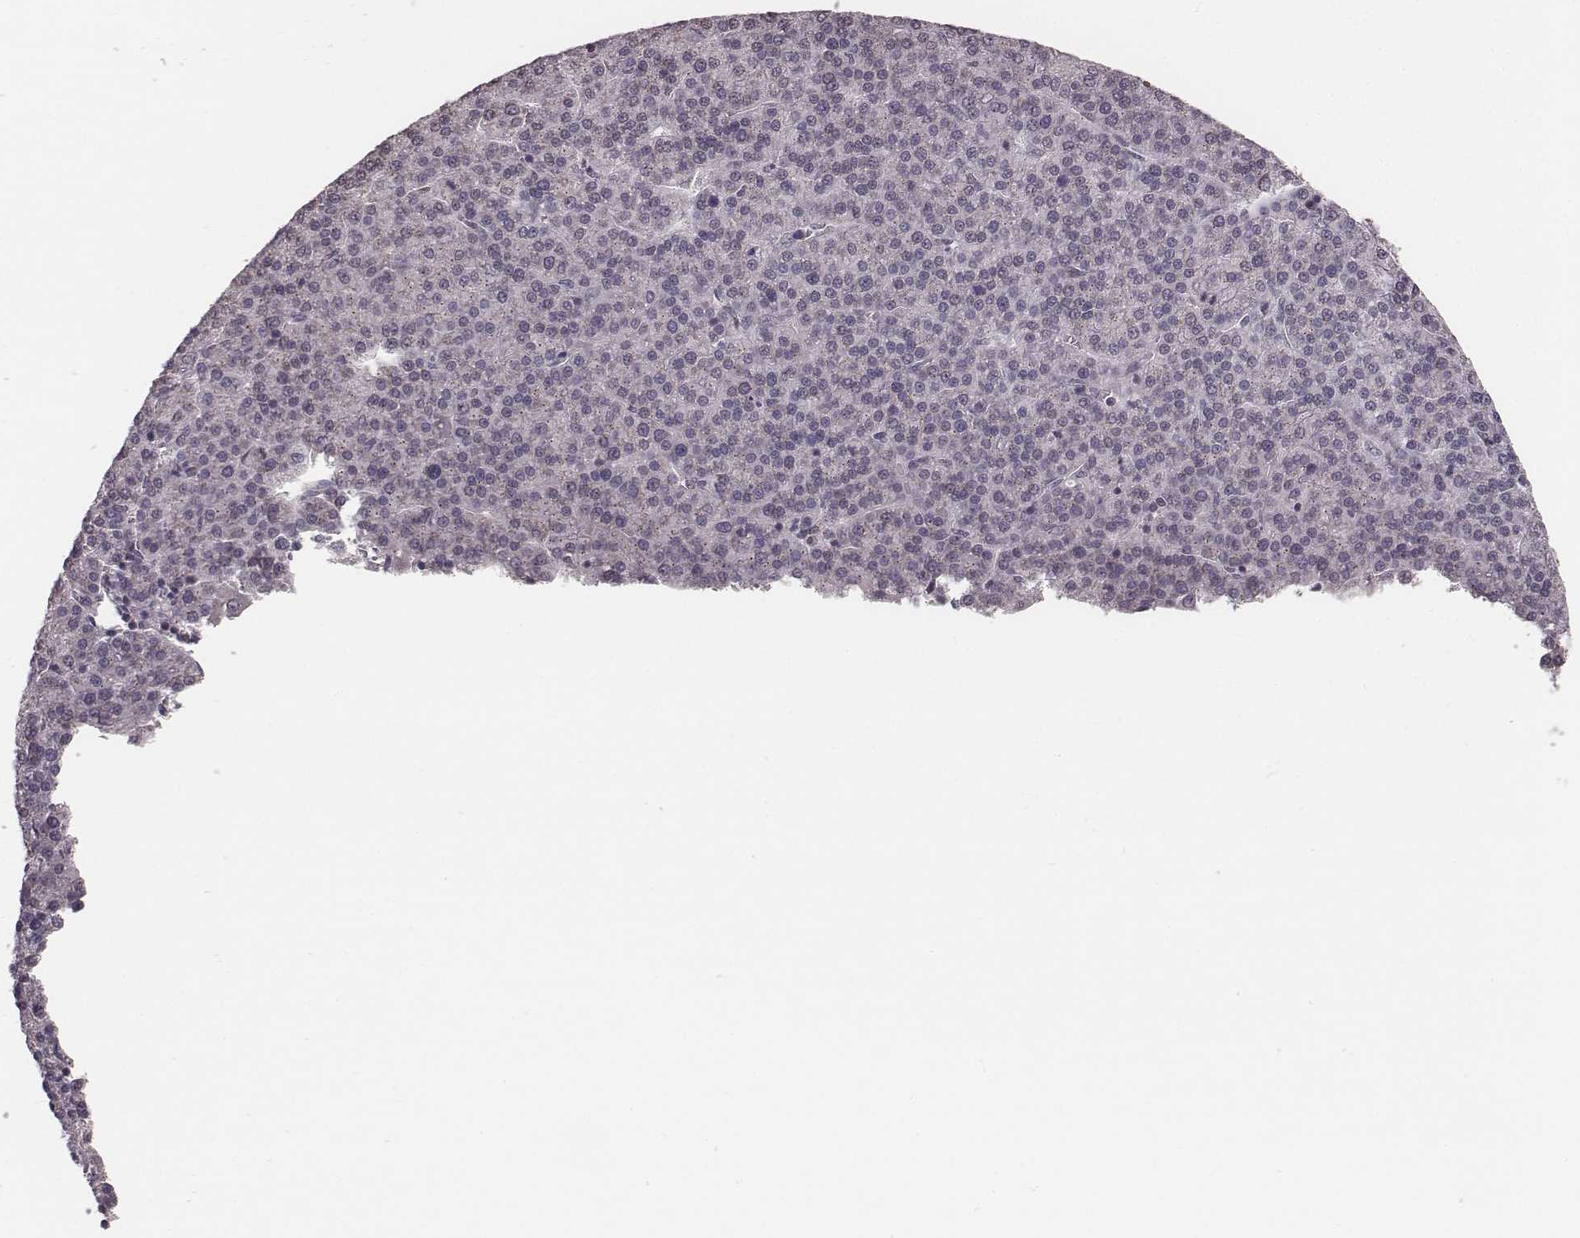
{"staining": {"intensity": "negative", "quantity": "none", "location": "none"}, "tissue": "liver cancer", "cell_type": "Tumor cells", "image_type": "cancer", "snomed": [{"axis": "morphology", "description": "Carcinoma, Hepatocellular, NOS"}, {"axis": "topography", "description": "Liver"}], "caption": "An immunohistochemistry (IHC) micrograph of liver cancer (hepatocellular carcinoma) is shown. There is no staining in tumor cells of liver cancer (hepatocellular carcinoma).", "gene": "SLC7A4", "patient": {"sex": "female", "age": 58}}